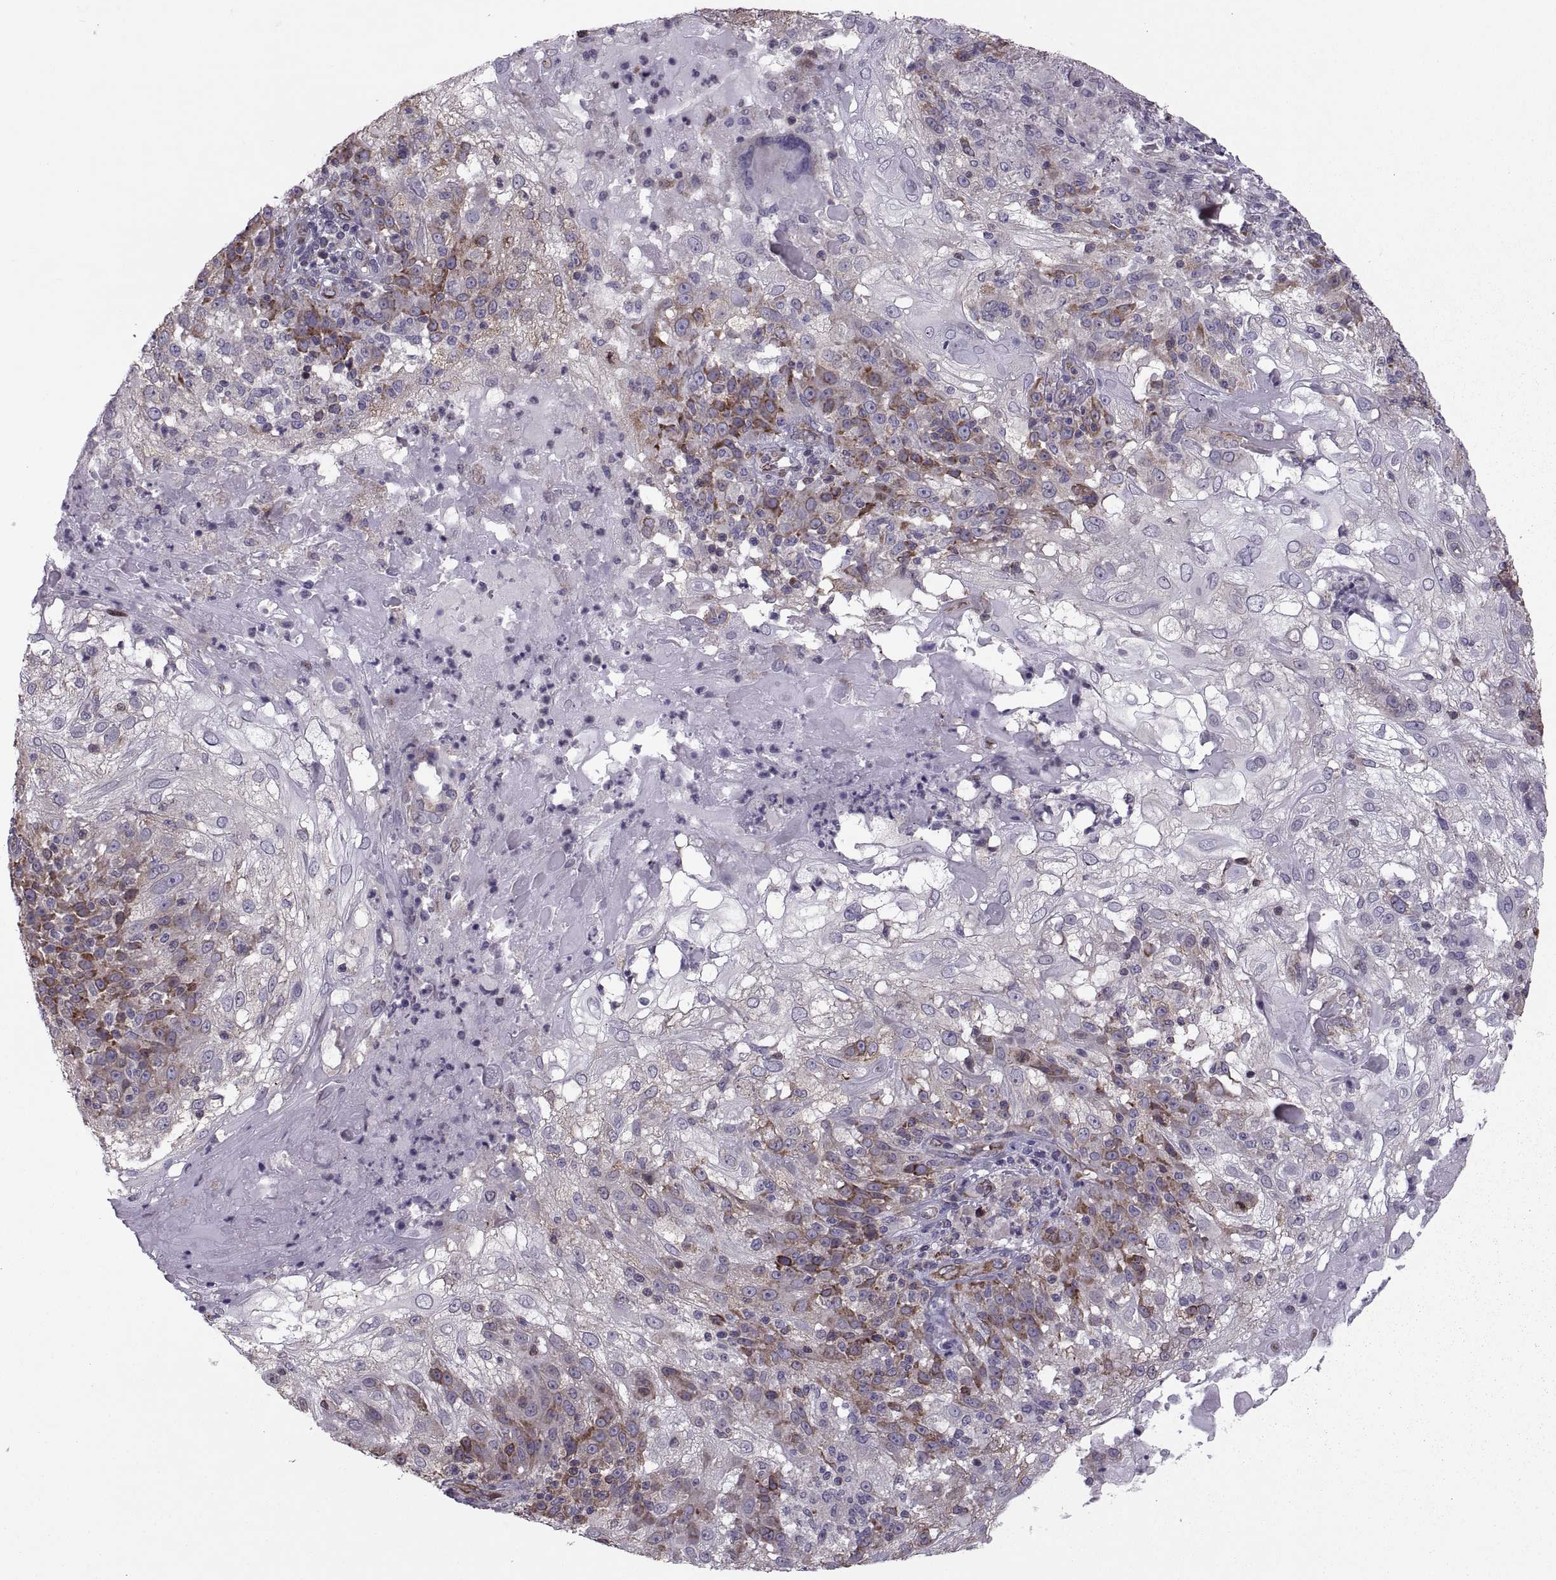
{"staining": {"intensity": "strong", "quantity": "25%-75%", "location": "cytoplasmic/membranous"}, "tissue": "skin cancer", "cell_type": "Tumor cells", "image_type": "cancer", "snomed": [{"axis": "morphology", "description": "Normal tissue, NOS"}, {"axis": "morphology", "description": "Squamous cell carcinoma, NOS"}, {"axis": "topography", "description": "Skin"}], "caption": "A high amount of strong cytoplasmic/membranous staining is appreciated in approximately 25%-75% of tumor cells in skin cancer (squamous cell carcinoma) tissue. (DAB (3,3'-diaminobenzidine) IHC, brown staining for protein, blue staining for nuclei).", "gene": "PABPC1", "patient": {"sex": "female", "age": 83}}